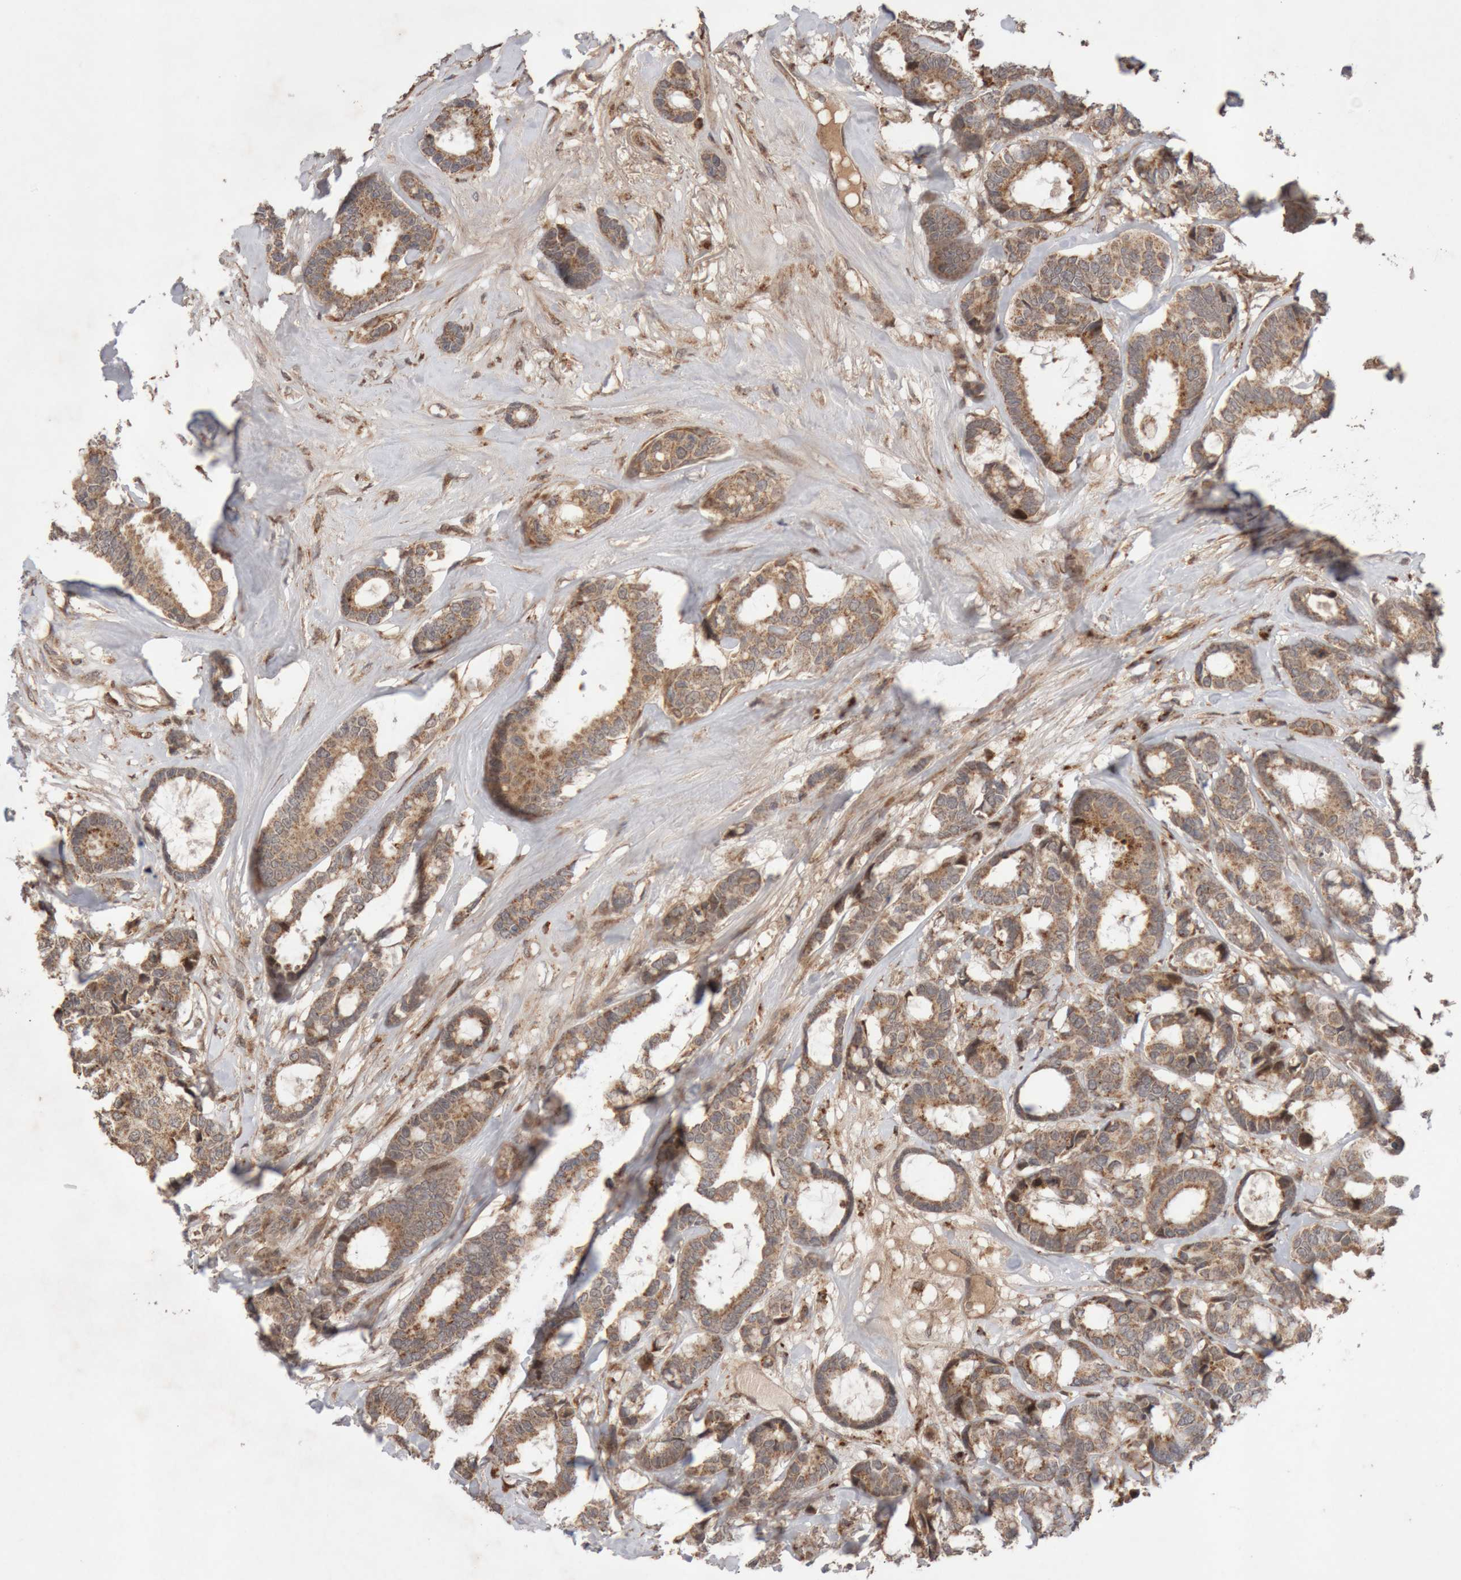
{"staining": {"intensity": "moderate", "quantity": ">75%", "location": "cytoplasmic/membranous"}, "tissue": "breast cancer", "cell_type": "Tumor cells", "image_type": "cancer", "snomed": [{"axis": "morphology", "description": "Duct carcinoma"}, {"axis": "topography", "description": "Breast"}], "caption": "Breast intraductal carcinoma tissue reveals moderate cytoplasmic/membranous expression in about >75% of tumor cells", "gene": "KIF21B", "patient": {"sex": "female", "age": 87}}